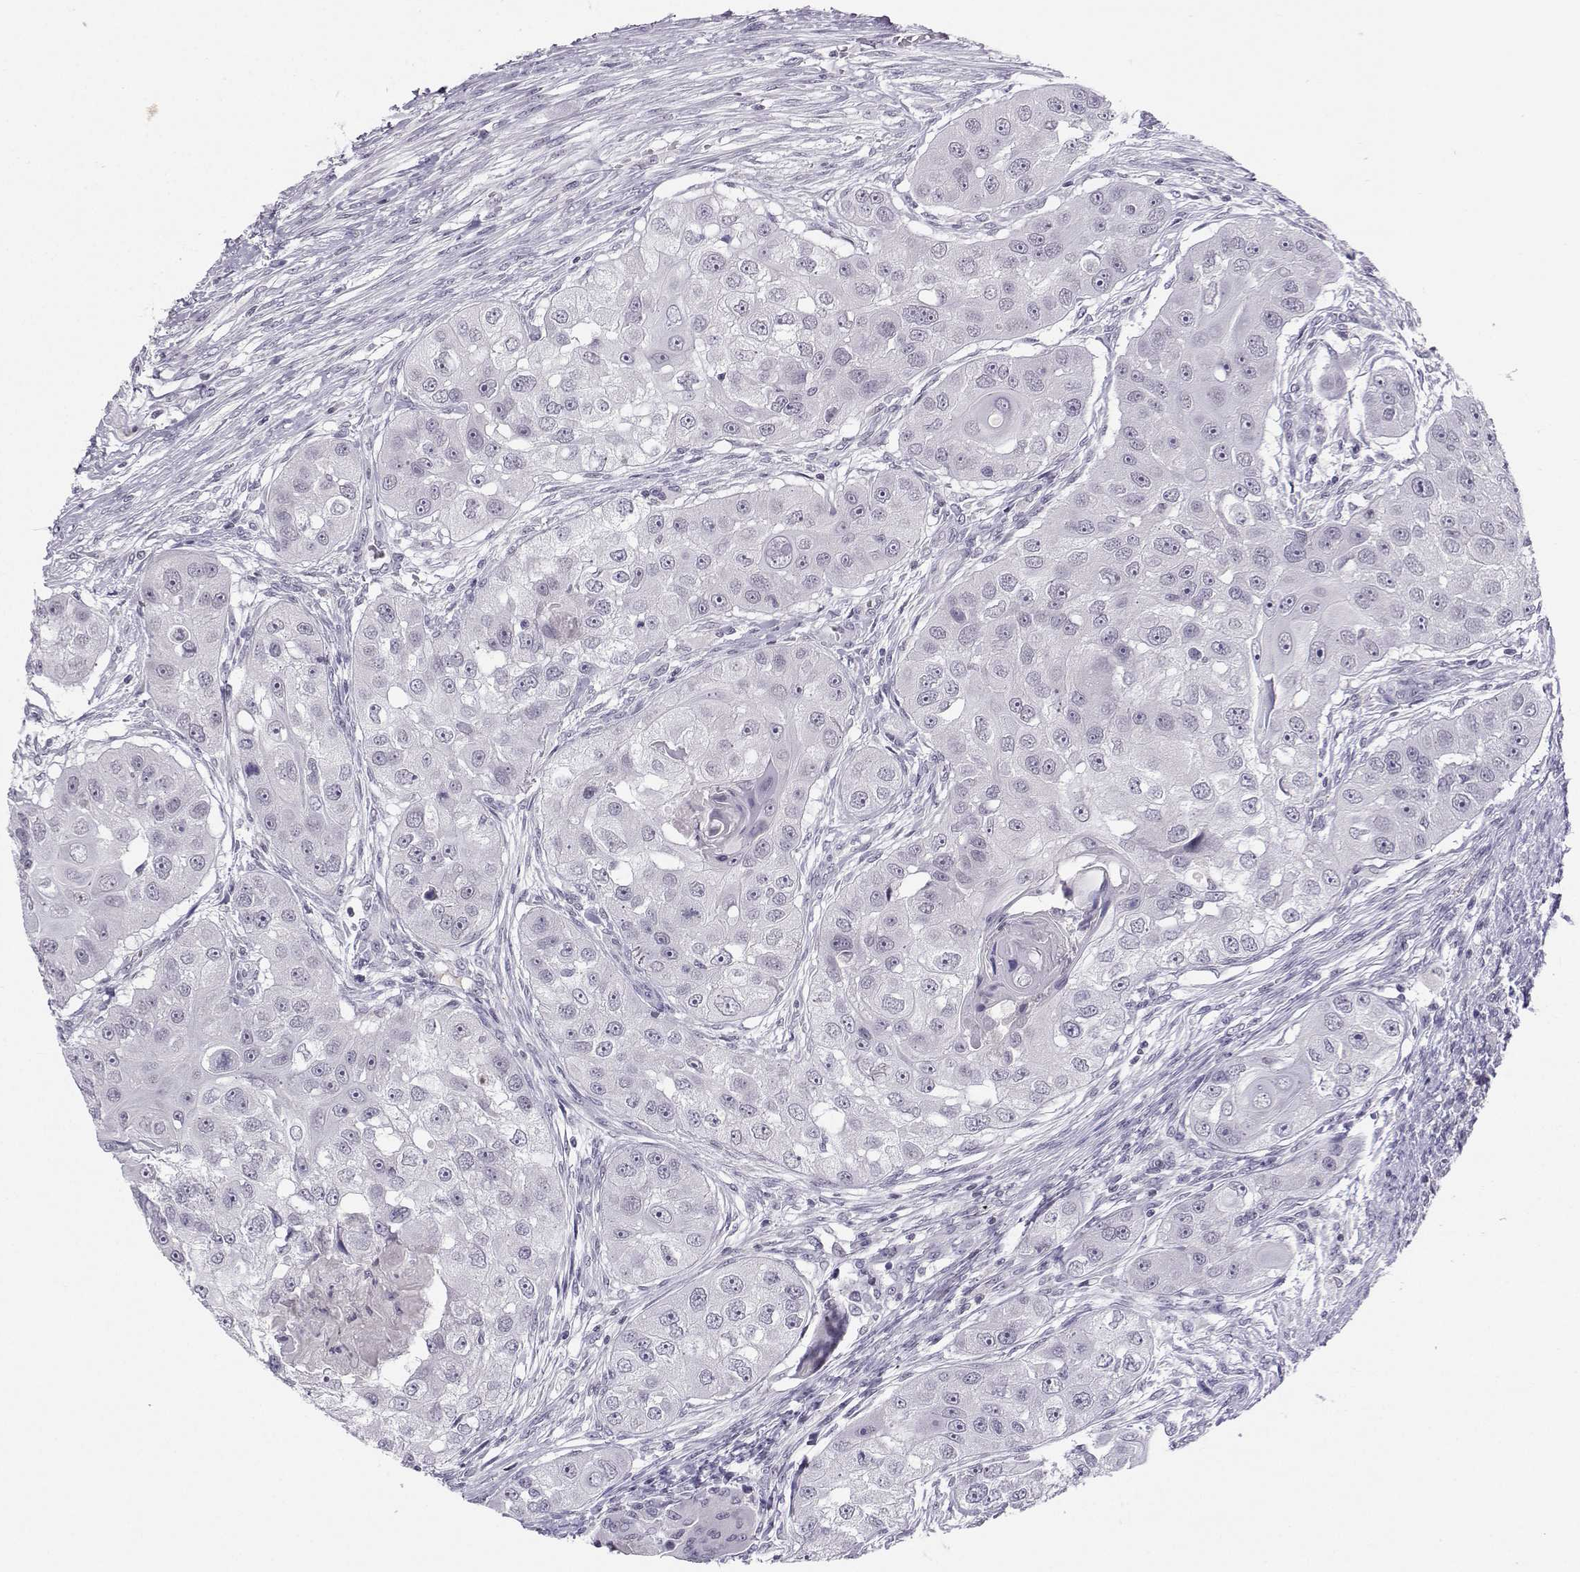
{"staining": {"intensity": "negative", "quantity": "none", "location": "none"}, "tissue": "head and neck cancer", "cell_type": "Tumor cells", "image_type": "cancer", "snomed": [{"axis": "morphology", "description": "Squamous cell carcinoma, NOS"}, {"axis": "topography", "description": "Head-Neck"}], "caption": "There is no significant staining in tumor cells of head and neck squamous cell carcinoma. (Stains: DAB (3,3'-diaminobenzidine) immunohistochemistry with hematoxylin counter stain, Microscopy: brightfield microscopy at high magnification).", "gene": "LHX1", "patient": {"sex": "male", "age": 51}}